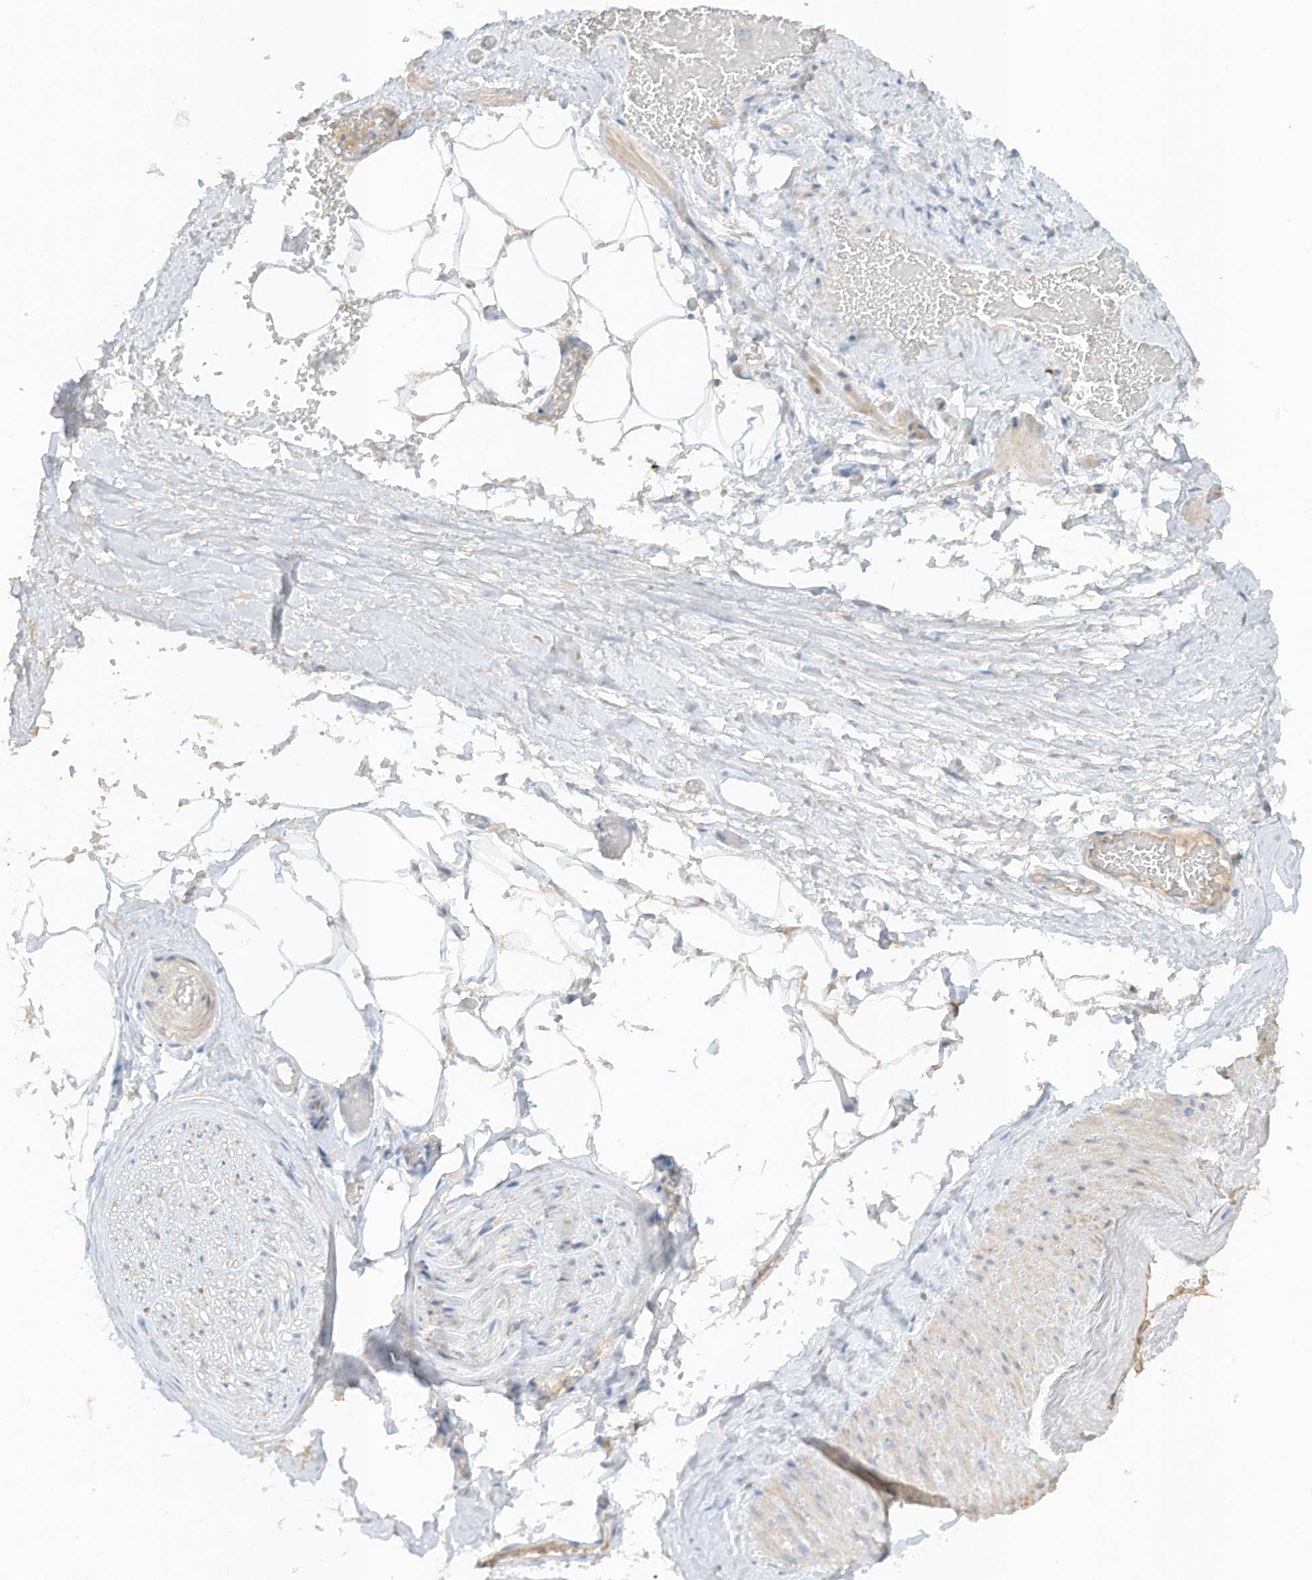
{"staining": {"intensity": "negative", "quantity": "none", "location": "none"}, "tissue": "adipose tissue", "cell_type": "Adipocytes", "image_type": "normal", "snomed": [{"axis": "morphology", "description": "Normal tissue, NOS"}, {"axis": "morphology", "description": "Adenocarcinoma, Low grade"}, {"axis": "topography", "description": "Prostate"}, {"axis": "topography", "description": "Peripheral nerve tissue"}], "caption": "Immunohistochemistry micrograph of normal adipose tissue stained for a protein (brown), which demonstrates no expression in adipocytes.", "gene": "ZBTB41", "patient": {"sex": "male", "age": 63}}